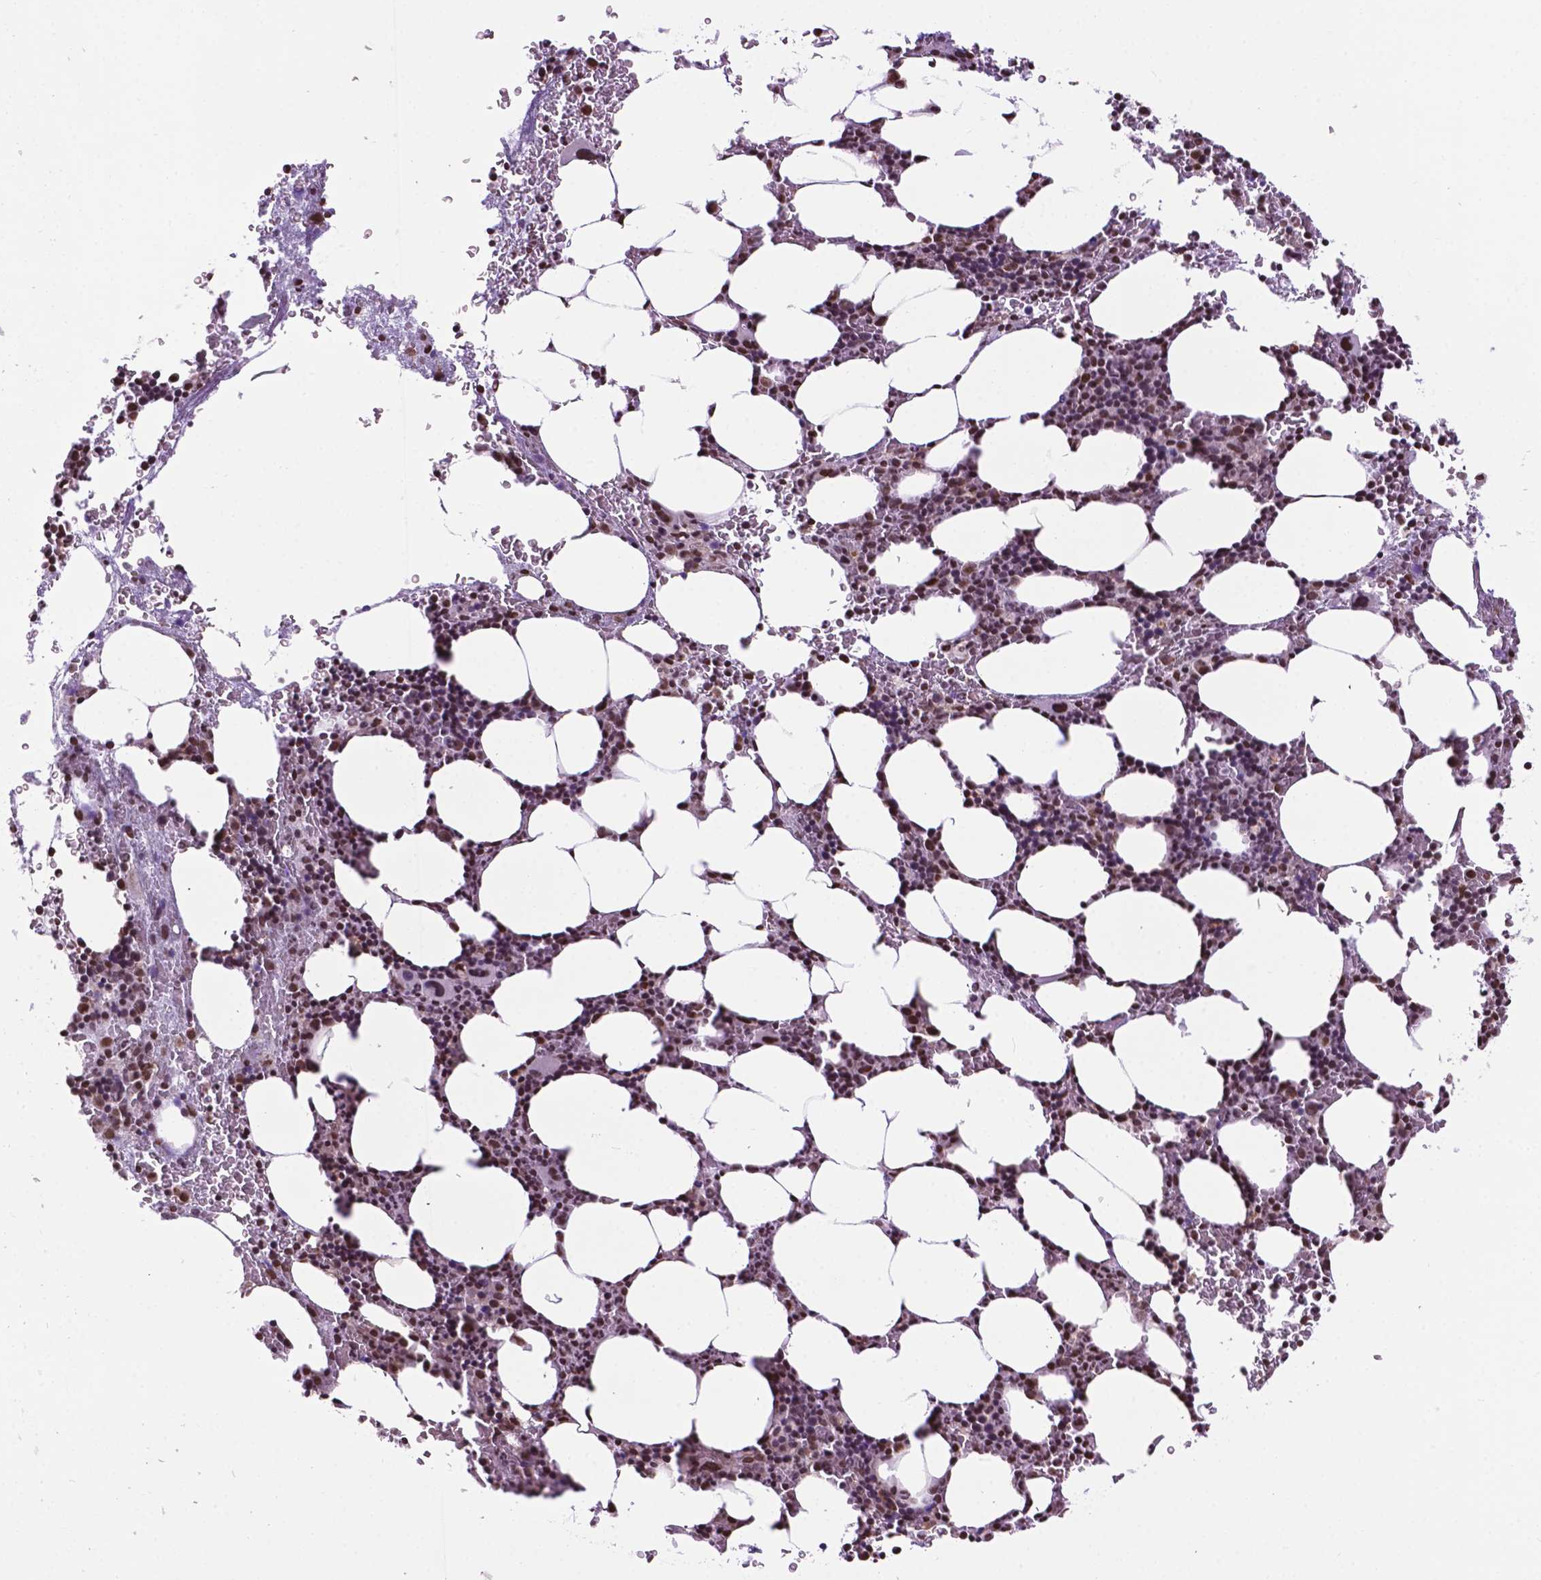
{"staining": {"intensity": "moderate", "quantity": ">75%", "location": "nuclear"}, "tissue": "bone marrow", "cell_type": "Hematopoietic cells", "image_type": "normal", "snomed": [{"axis": "morphology", "description": "Normal tissue, NOS"}, {"axis": "topography", "description": "Bone marrow"}], "caption": "DAB immunohistochemical staining of normal bone marrow displays moderate nuclear protein positivity in approximately >75% of hematopoietic cells.", "gene": "COL23A1", "patient": {"sex": "male", "age": 77}}